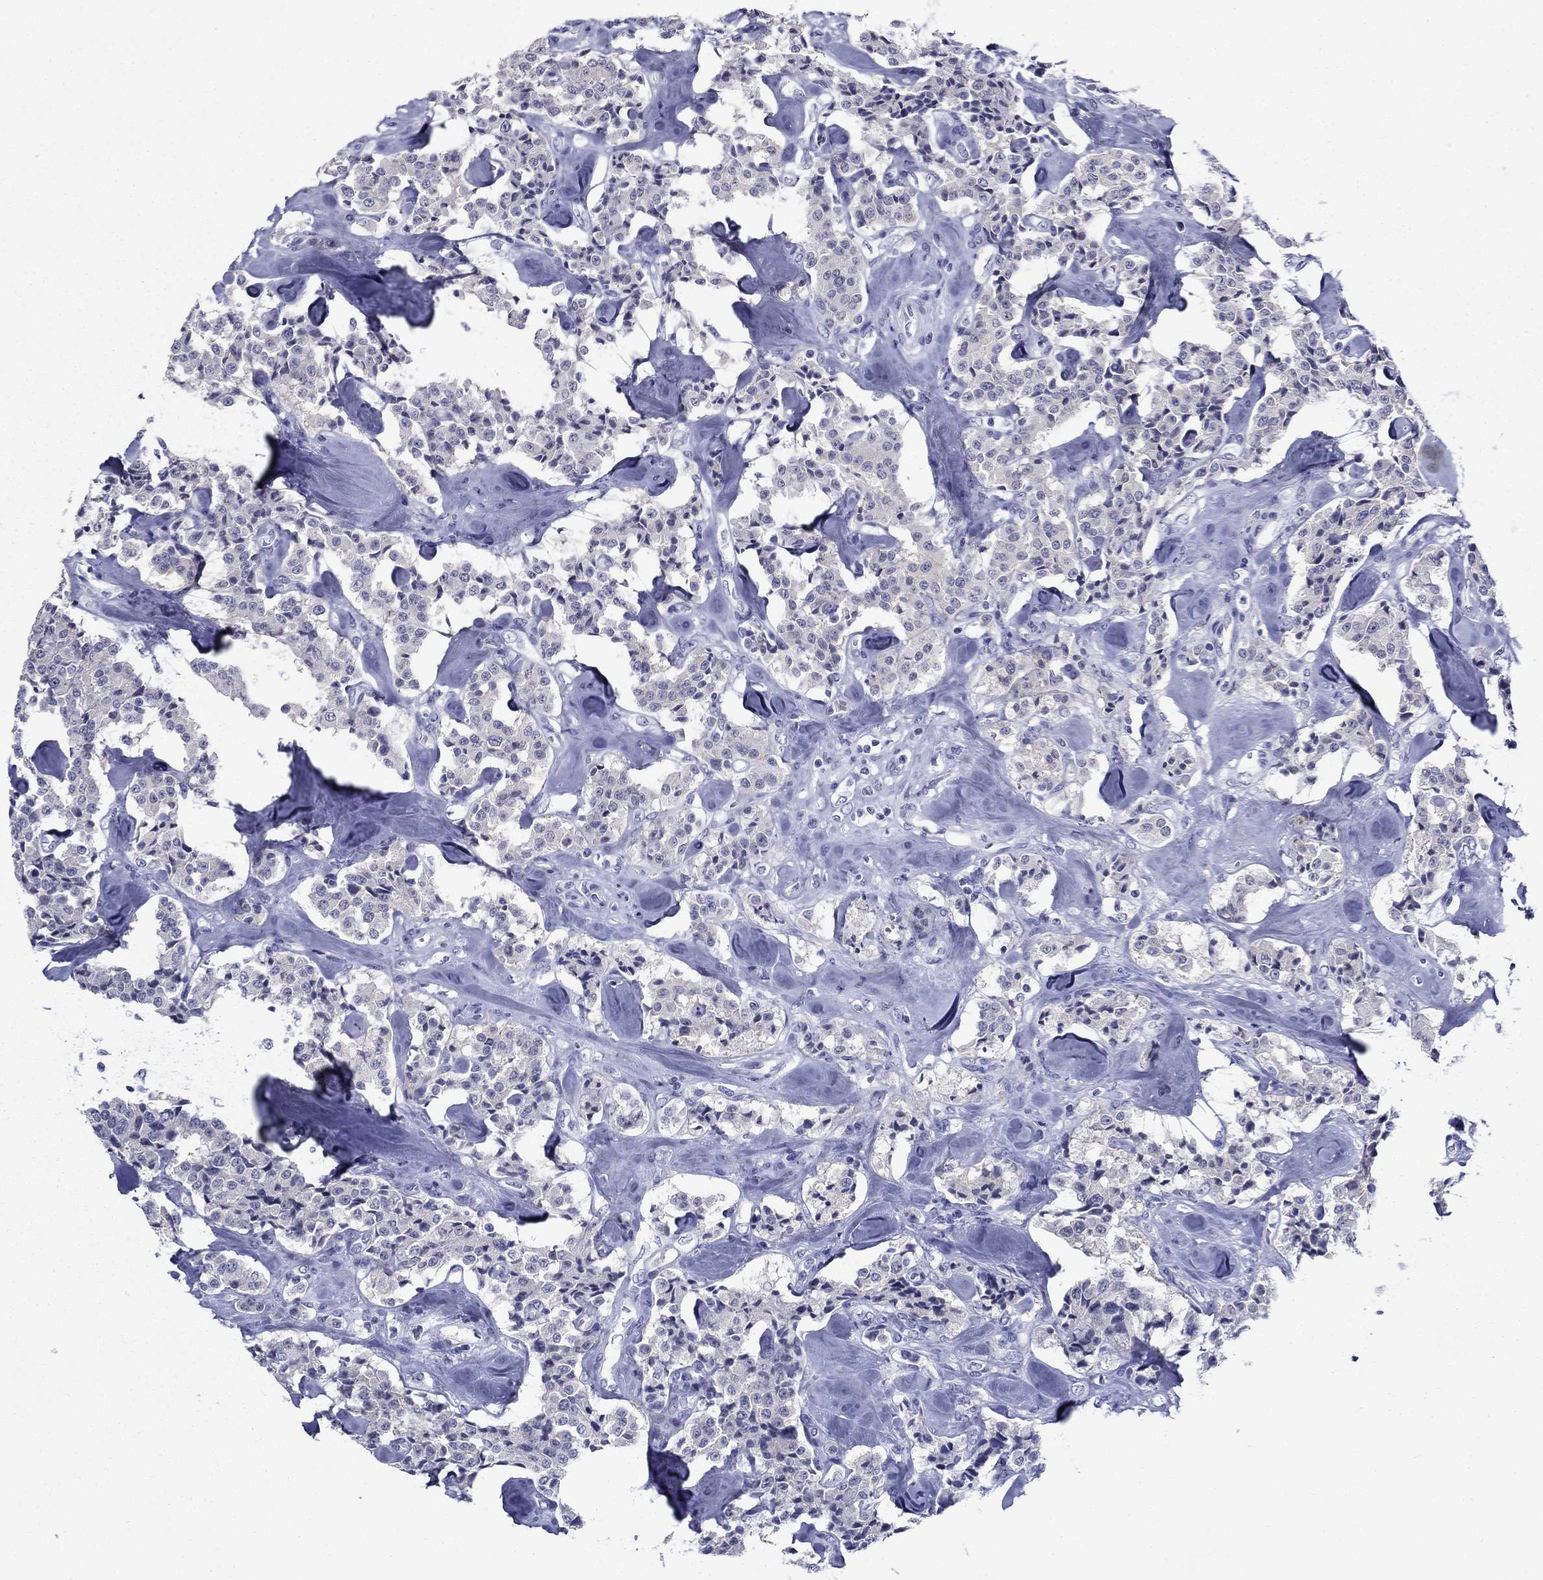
{"staining": {"intensity": "negative", "quantity": "none", "location": "none"}, "tissue": "carcinoid", "cell_type": "Tumor cells", "image_type": "cancer", "snomed": [{"axis": "morphology", "description": "Carcinoid, malignant, NOS"}, {"axis": "topography", "description": "Pancreas"}], "caption": "Immunohistochemistry photomicrograph of malignant carcinoid stained for a protein (brown), which reveals no expression in tumor cells. (Immunohistochemistry, brightfield microscopy, high magnification).", "gene": "C4orf19", "patient": {"sex": "male", "age": 41}}